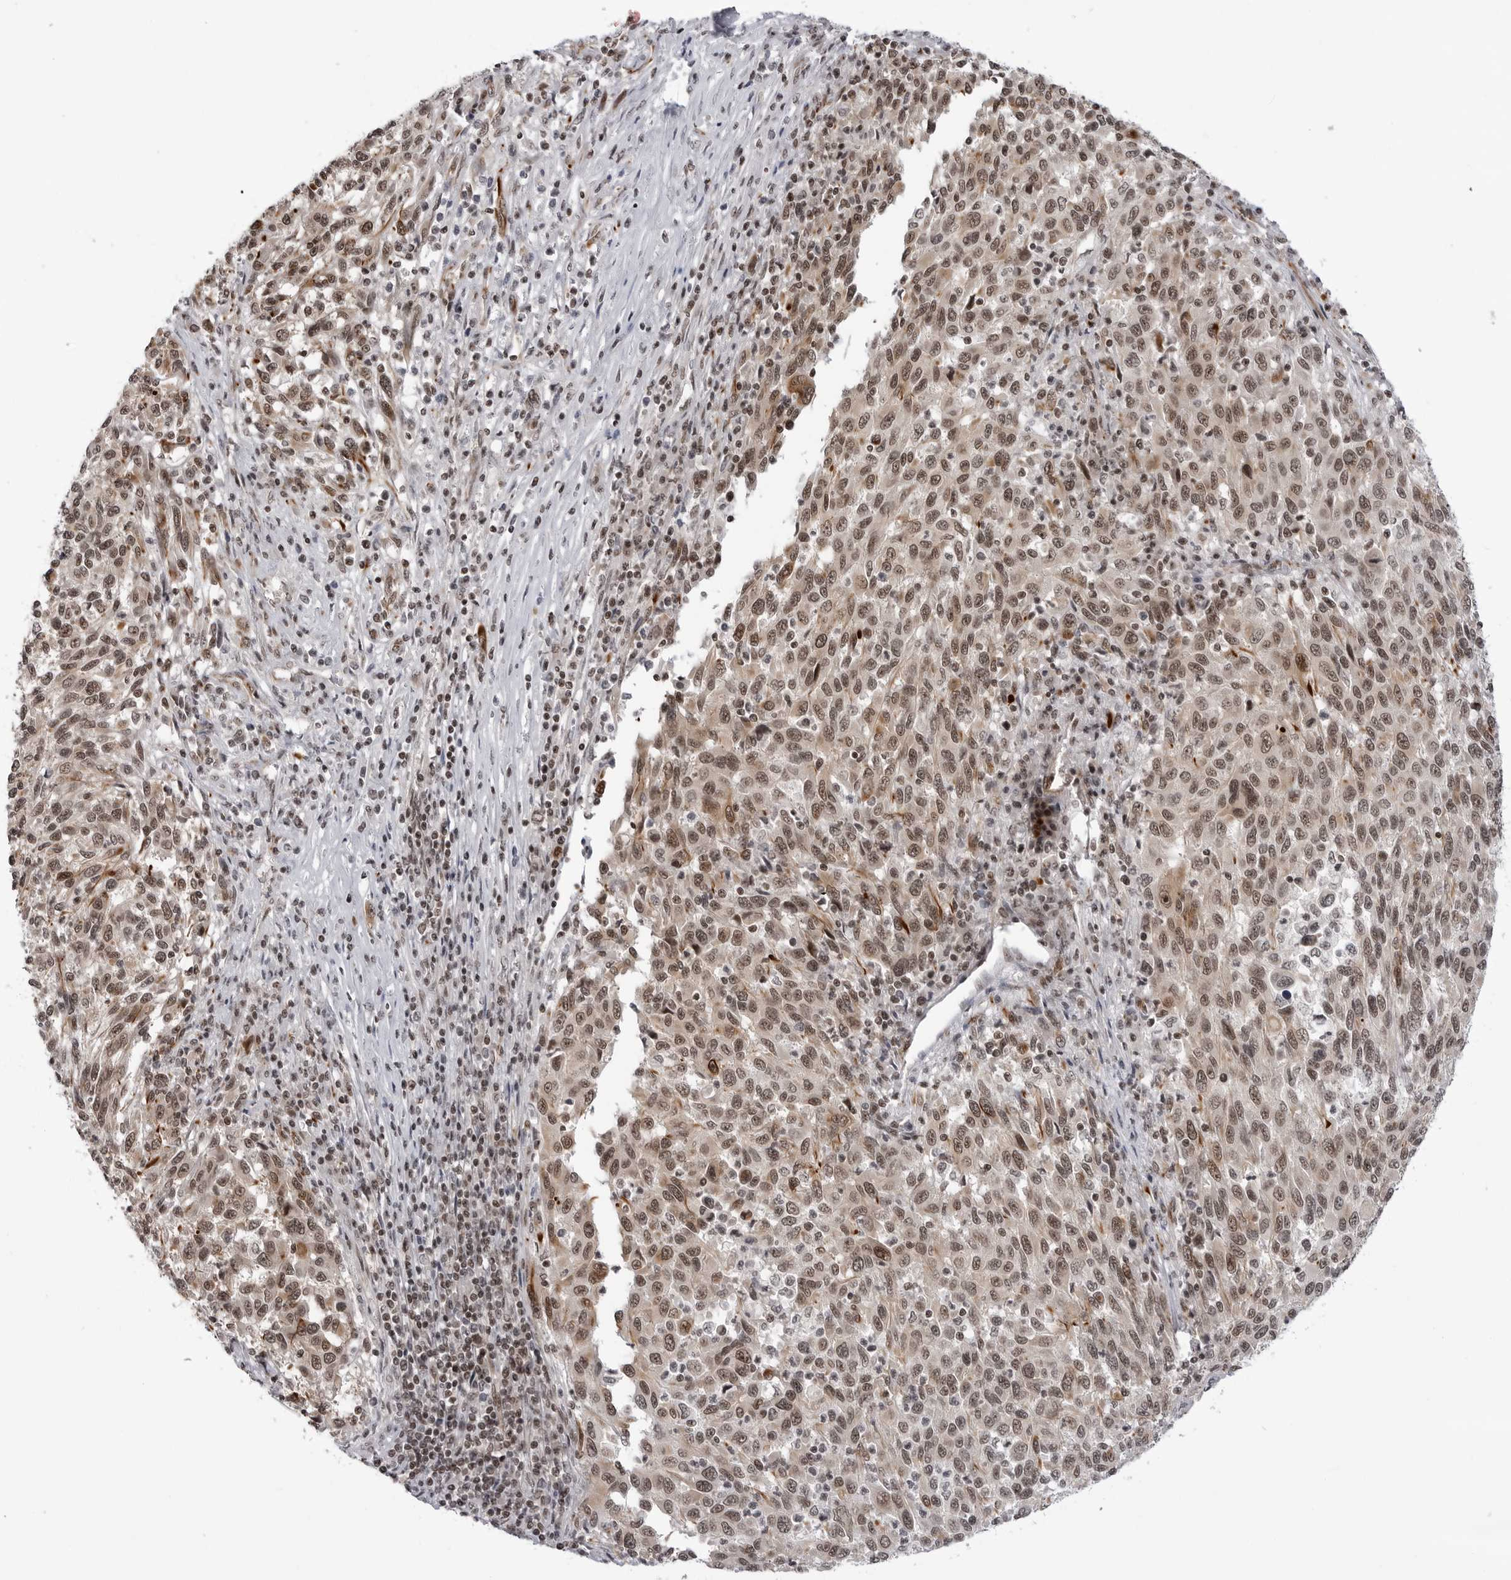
{"staining": {"intensity": "moderate", "quantity": ">75%", "location": "cytoplasmic/membranous,nuclear"}, "tissue": "melanoma", "cell_type": "Tumor cells", "image_type": "cancer", "snomed": [{"axis": "morphology", "description": "Malignant melanoma, Metastatic site"}, {"axis": "topography", "description": "Lymph node"}], "caption": "Human malignant melanoma (metastatic site) stained with a brown dye exhibits moderate cytoplasmic/membranous and nuclear positive expression in approximately >75% of tumor cells.", "gene": "TRIM66", "patient": {"sex": "male", "age": 61}}